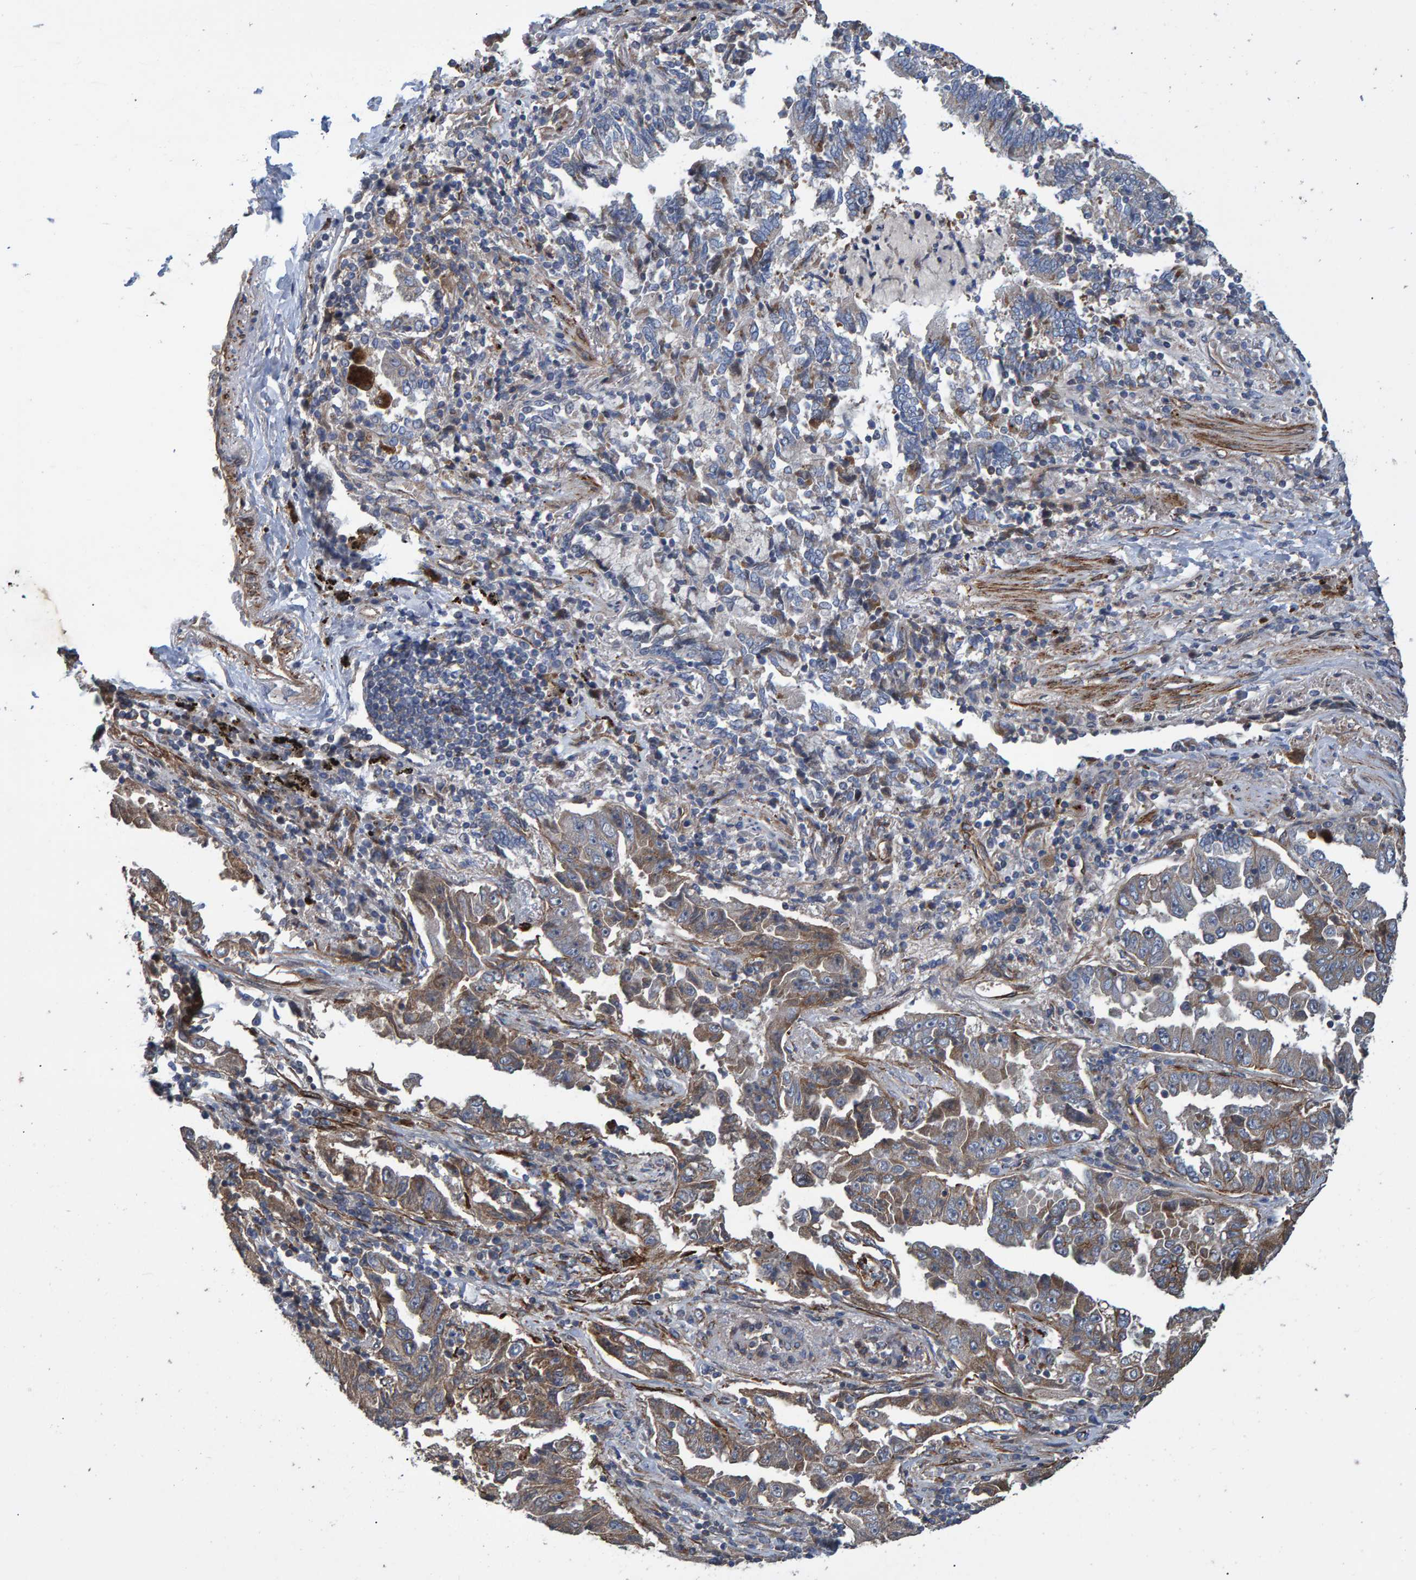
{"staining": {"intensity": "moderate", "quantity": "25%-75%", "location": "cytoplasmic/membranous"}, "tissue": "lung cancer", "cell_type": "Tumor cells", "image_type": "cancer", "snomed": [{"axis": "morphology", "description": "Adenocarcinoma, NOS"}, {"axis": "topography", "description": "Lung"}], "caption": "Immunohistochemistry of human lung cancer reveals medium levels of moderate cytoplasmic/membranous staining in approximately 25%-75% of tumor cells. The protein is shown in brown color, while the nuclei are stained blue.", "gene": "SLIT2", "patient": {"sex": "female", "age": 51}}